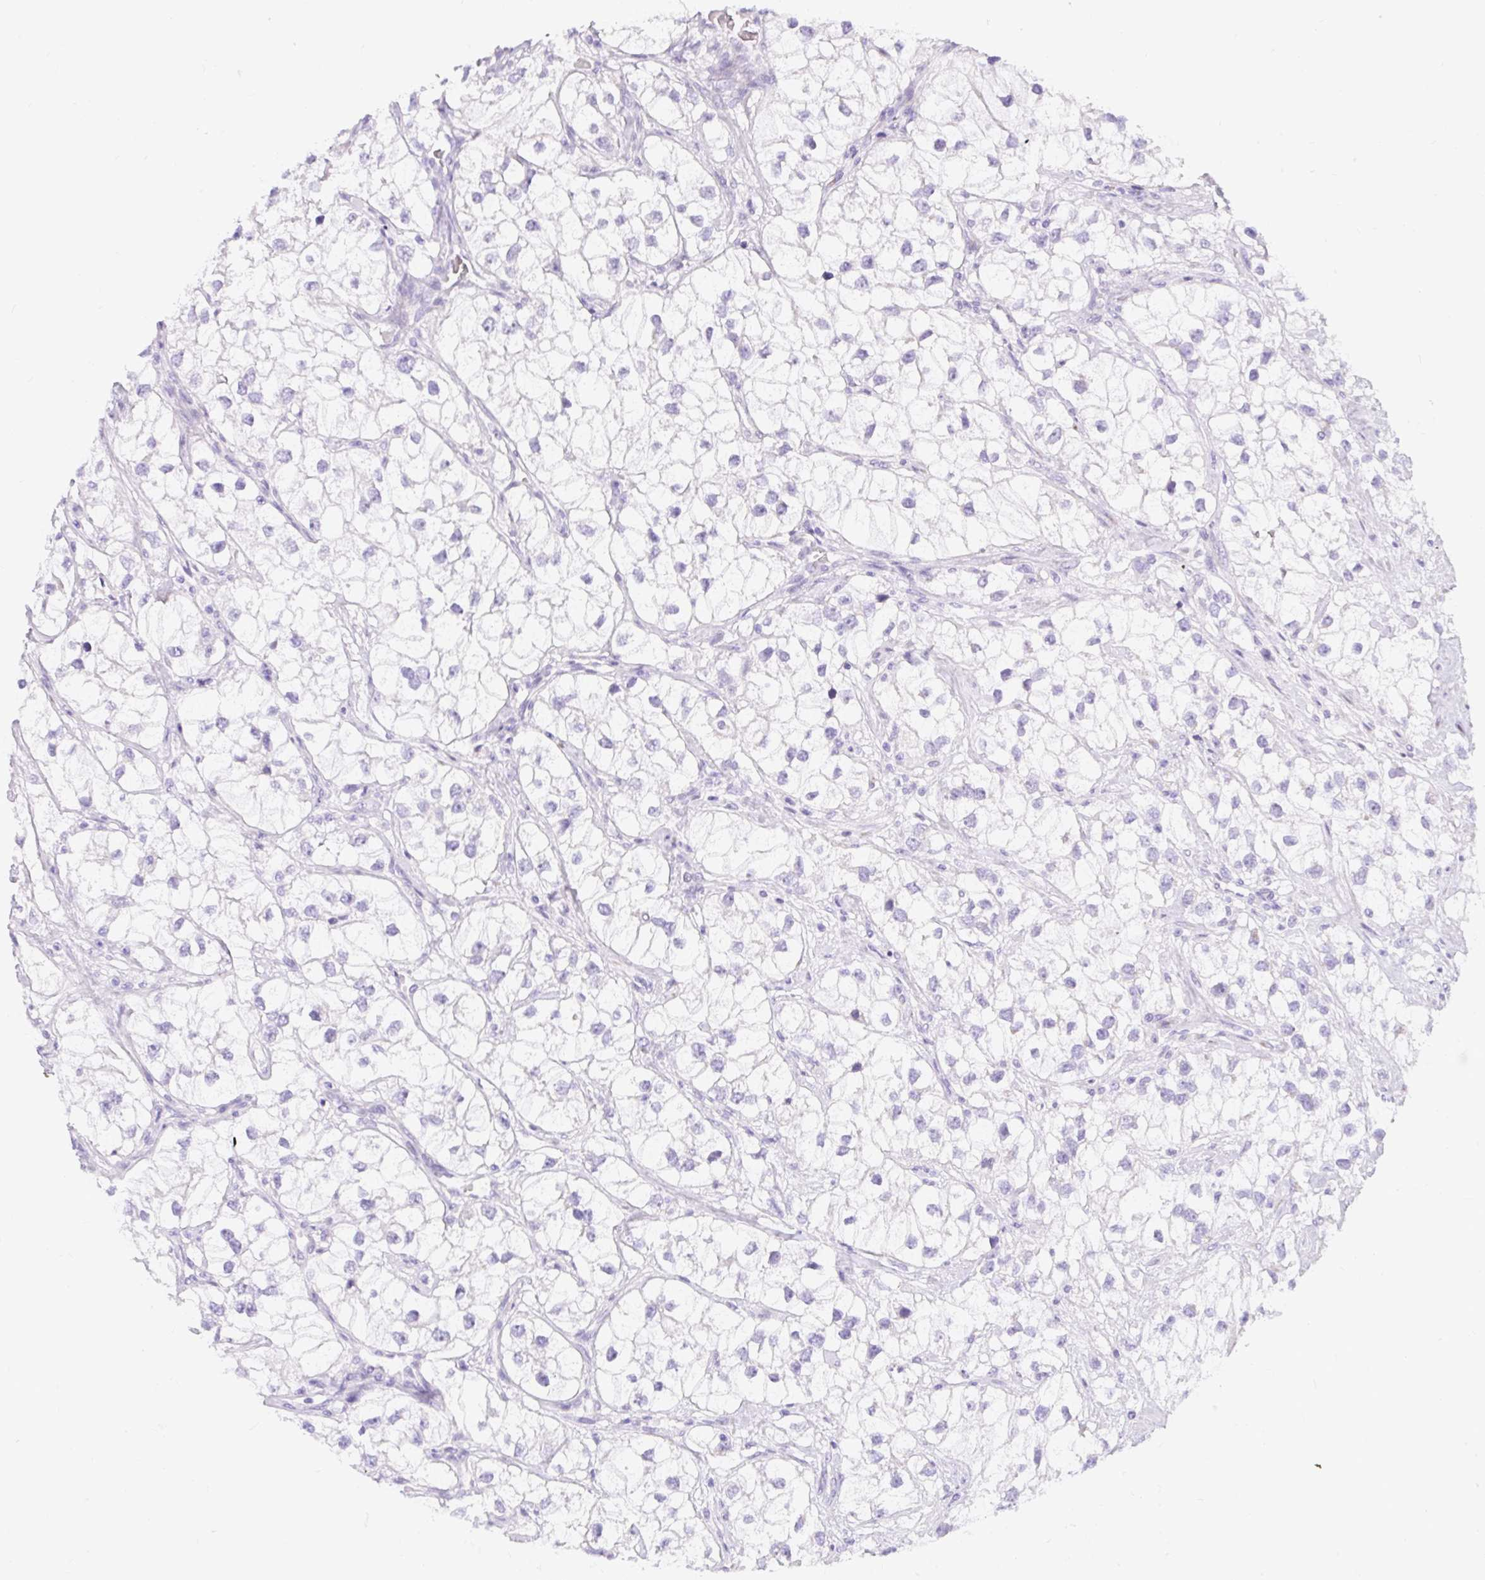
{"staining": {"intensity": "negative", "quantity": "none", "location": "none"}, "tissue": "renal cancer", "cell_type": "Tumor cells", "image_type": "cancer", "snomed": [{"axis": "morphology", "description": "Adenocarcinoma, NOS"}, {"axis": "topography", "description": "Kidney"}], "caption": "Adenocarcinoma (renal) was stained to show a protein in brown. There is no significant expression in tumor cells.", "gene": "GOLGA8A", "patient": {"sex": "male", "age": 59}}